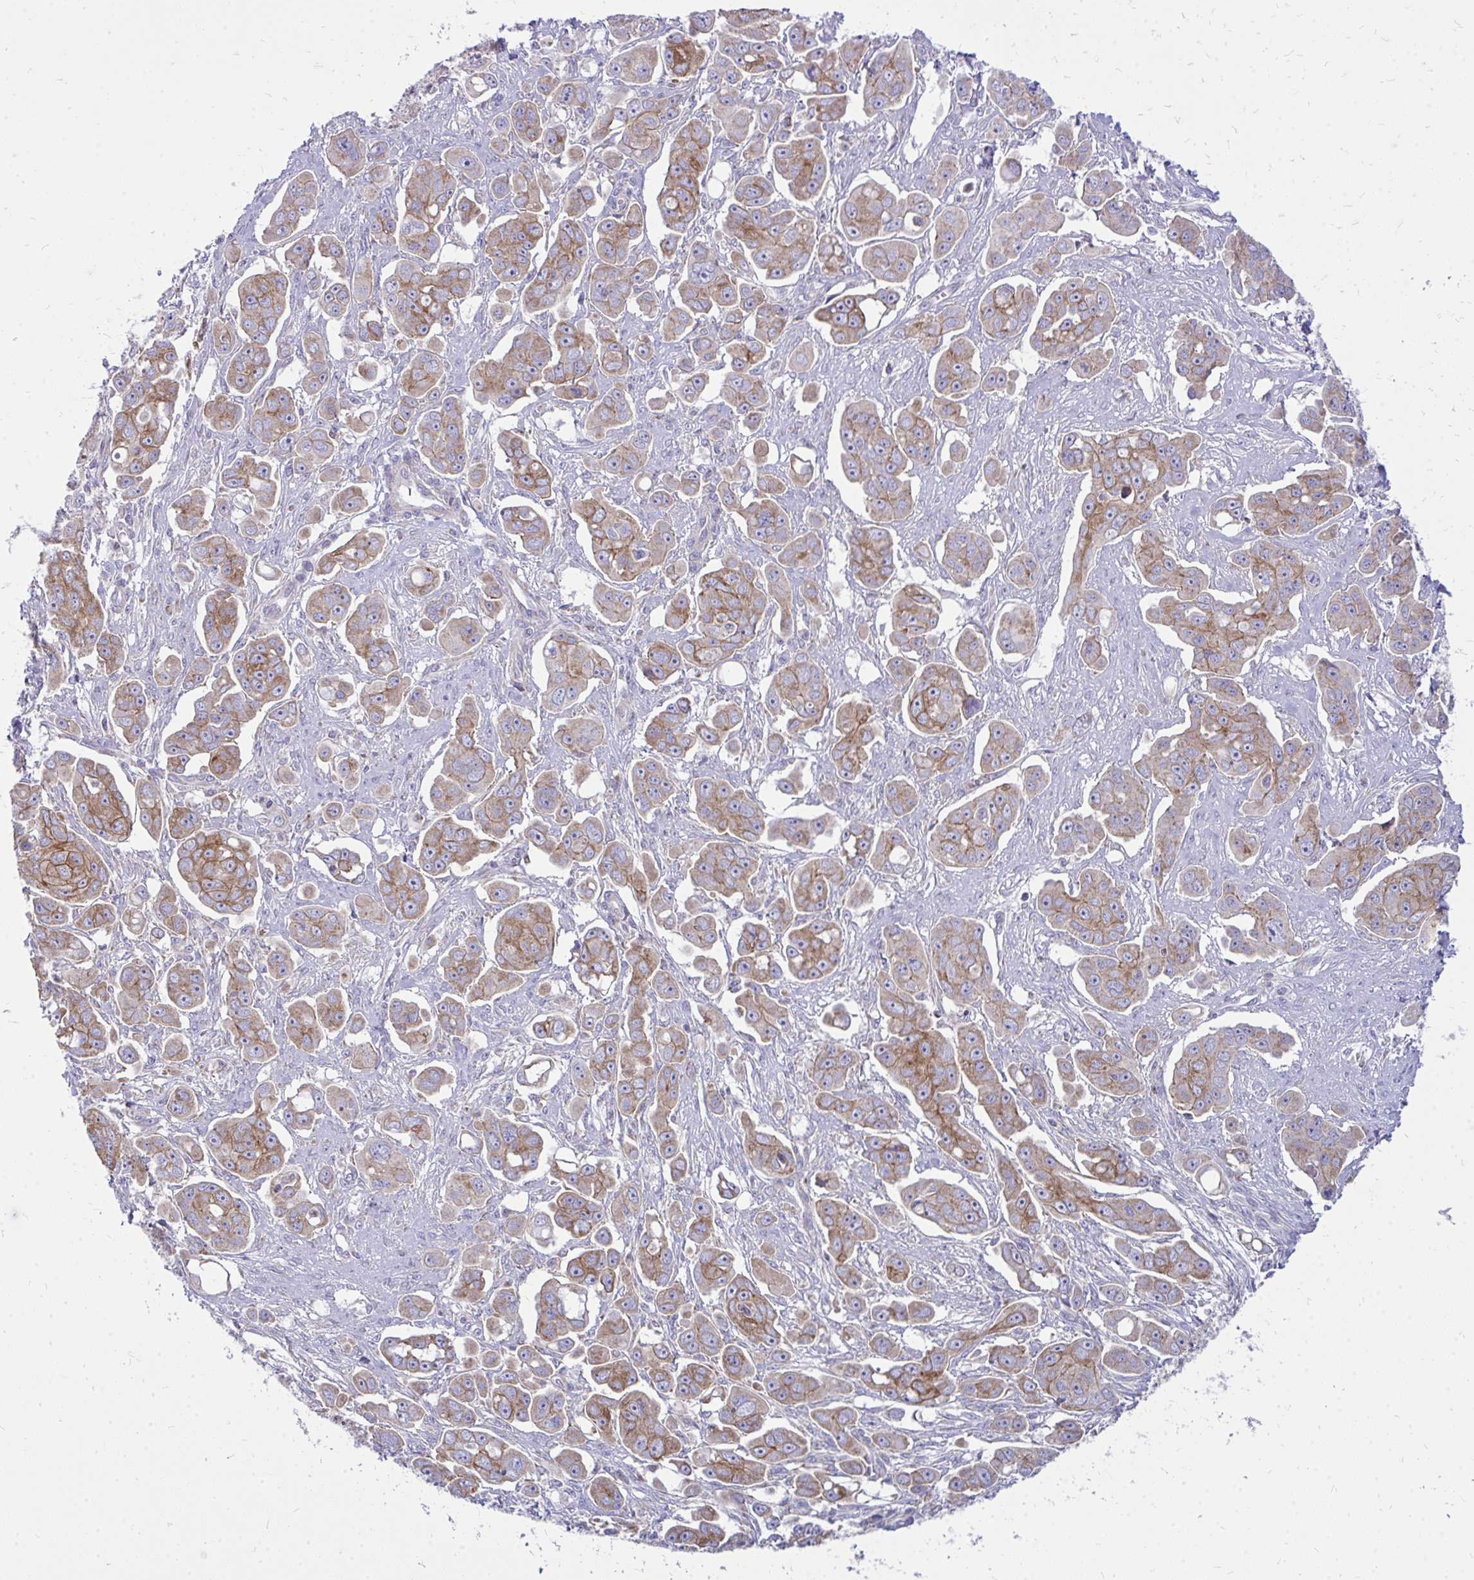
{"staining": {"intensity": "moderate", "quantity": ">75%", "location": "cytoplasmic/membranous"}, "tissue": "ovarian cancer", "cell_type": "Tumor cells", "image_type": "cancer", "snomed": [{"axis": "morphology", "description": "Carcinoma, endometroid"}, {"axis": "topography", "description": "Ovary"}], "caption": "Brown immunohistochemical staining in ovarian endometroid carcinoma reveals moderate cytoplasmic/membranous staining in about >75% of tumor cells.", "gene": "SPTBN2", "patient": {"sex": "female", "age": 70}}